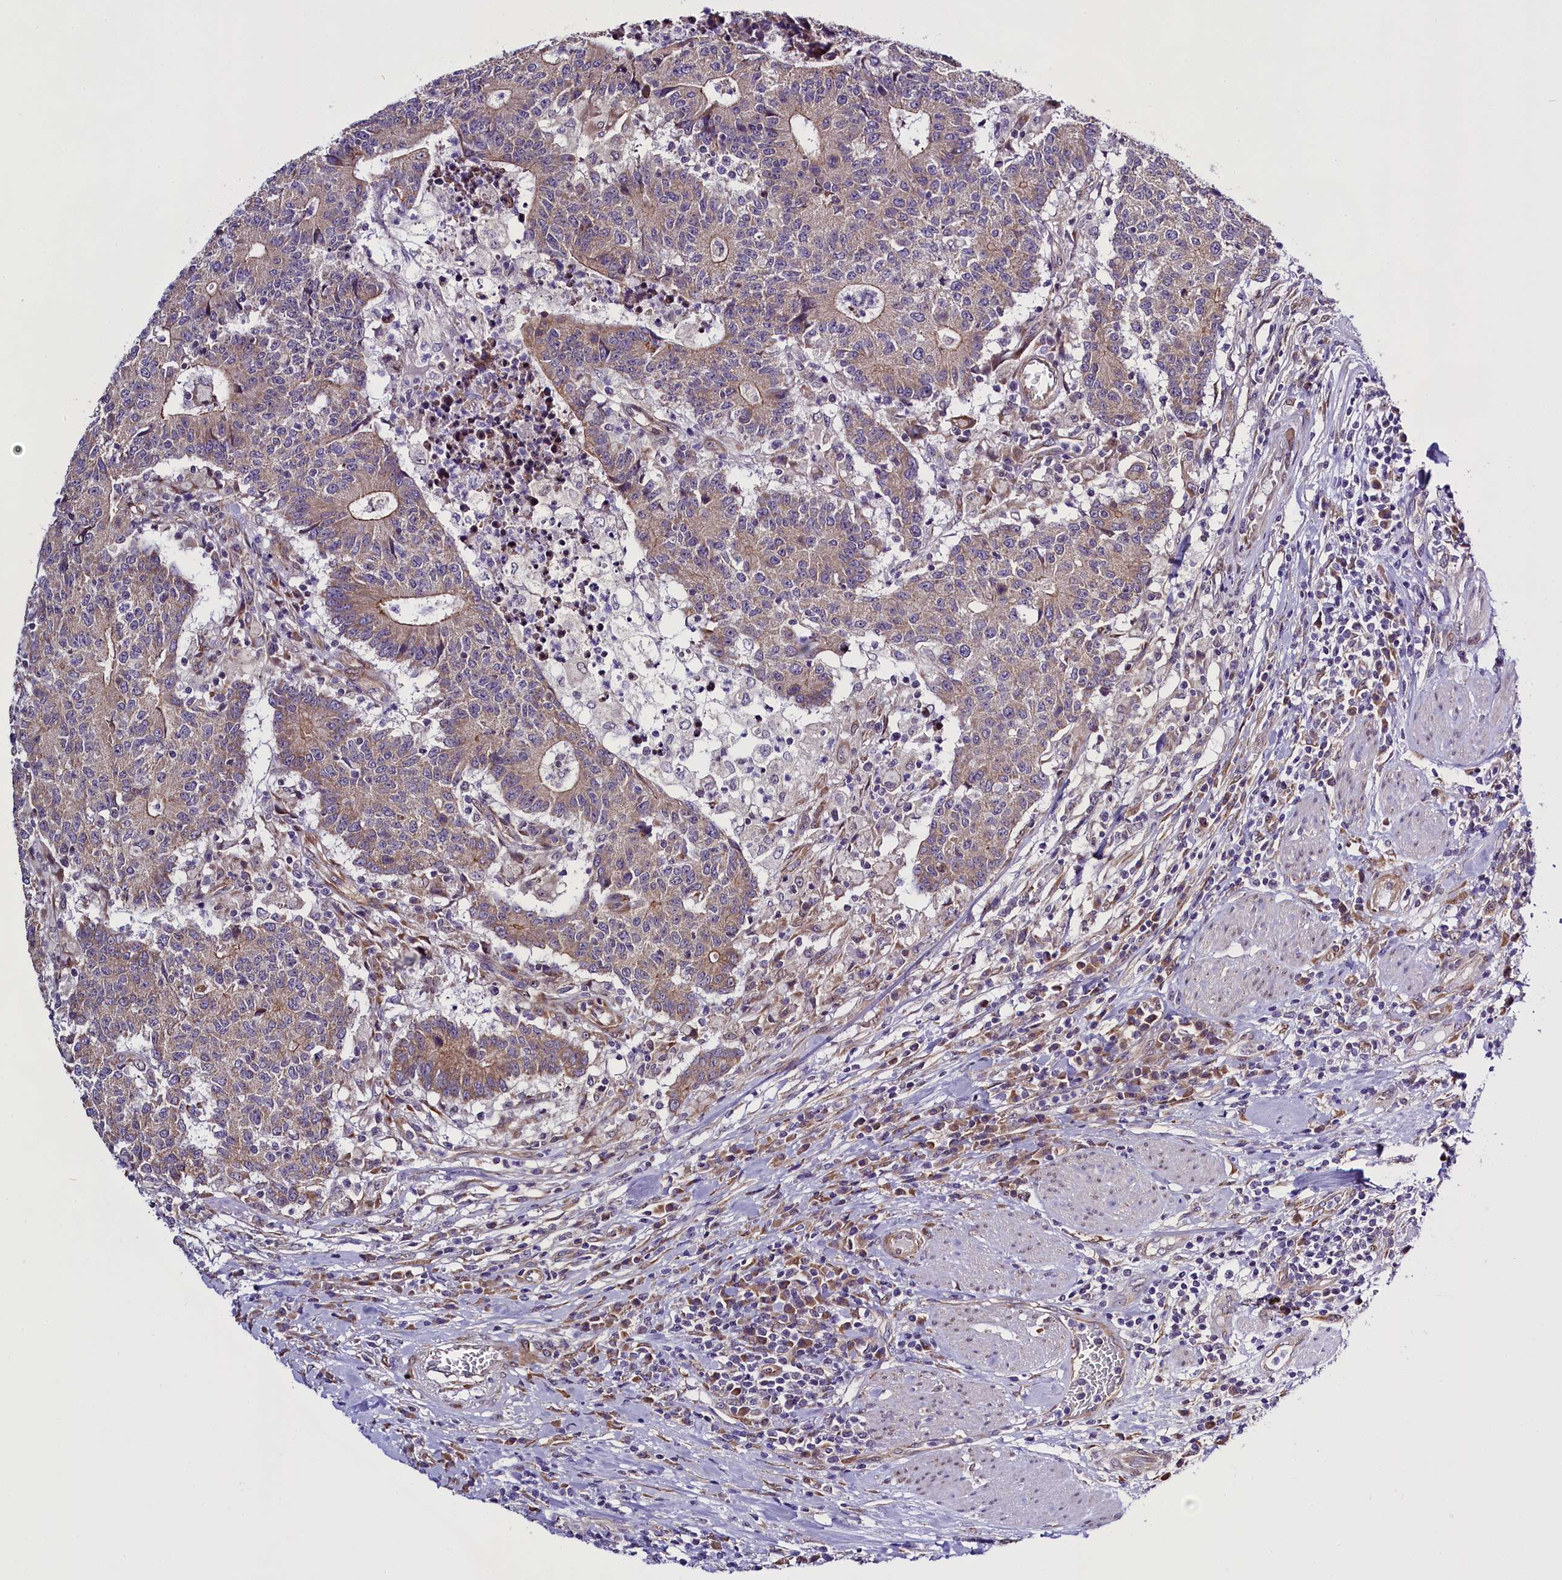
{"staining": {"intensity": "weak", "quantity": "25%-75%", "location": "cytoplasmic/membranous"}, "tissue": "colorectal cancer", "cell_type": "Tumor cells", "image_type": "cancer", "snomed": [{"axis": "morphology", "description": "Adenocarcinoma, NOS"}, {"axis": "topography", "description": "Colon"}], "caption": "Weak cytoplasmic/membranous expression for a protein is appreciated in approximately 25%-75% of tumor cells of colorectal cancer using immunohistochemistry (IHC).", "gene": "UACA", "patient": {"sex": "female", "age": 75}}